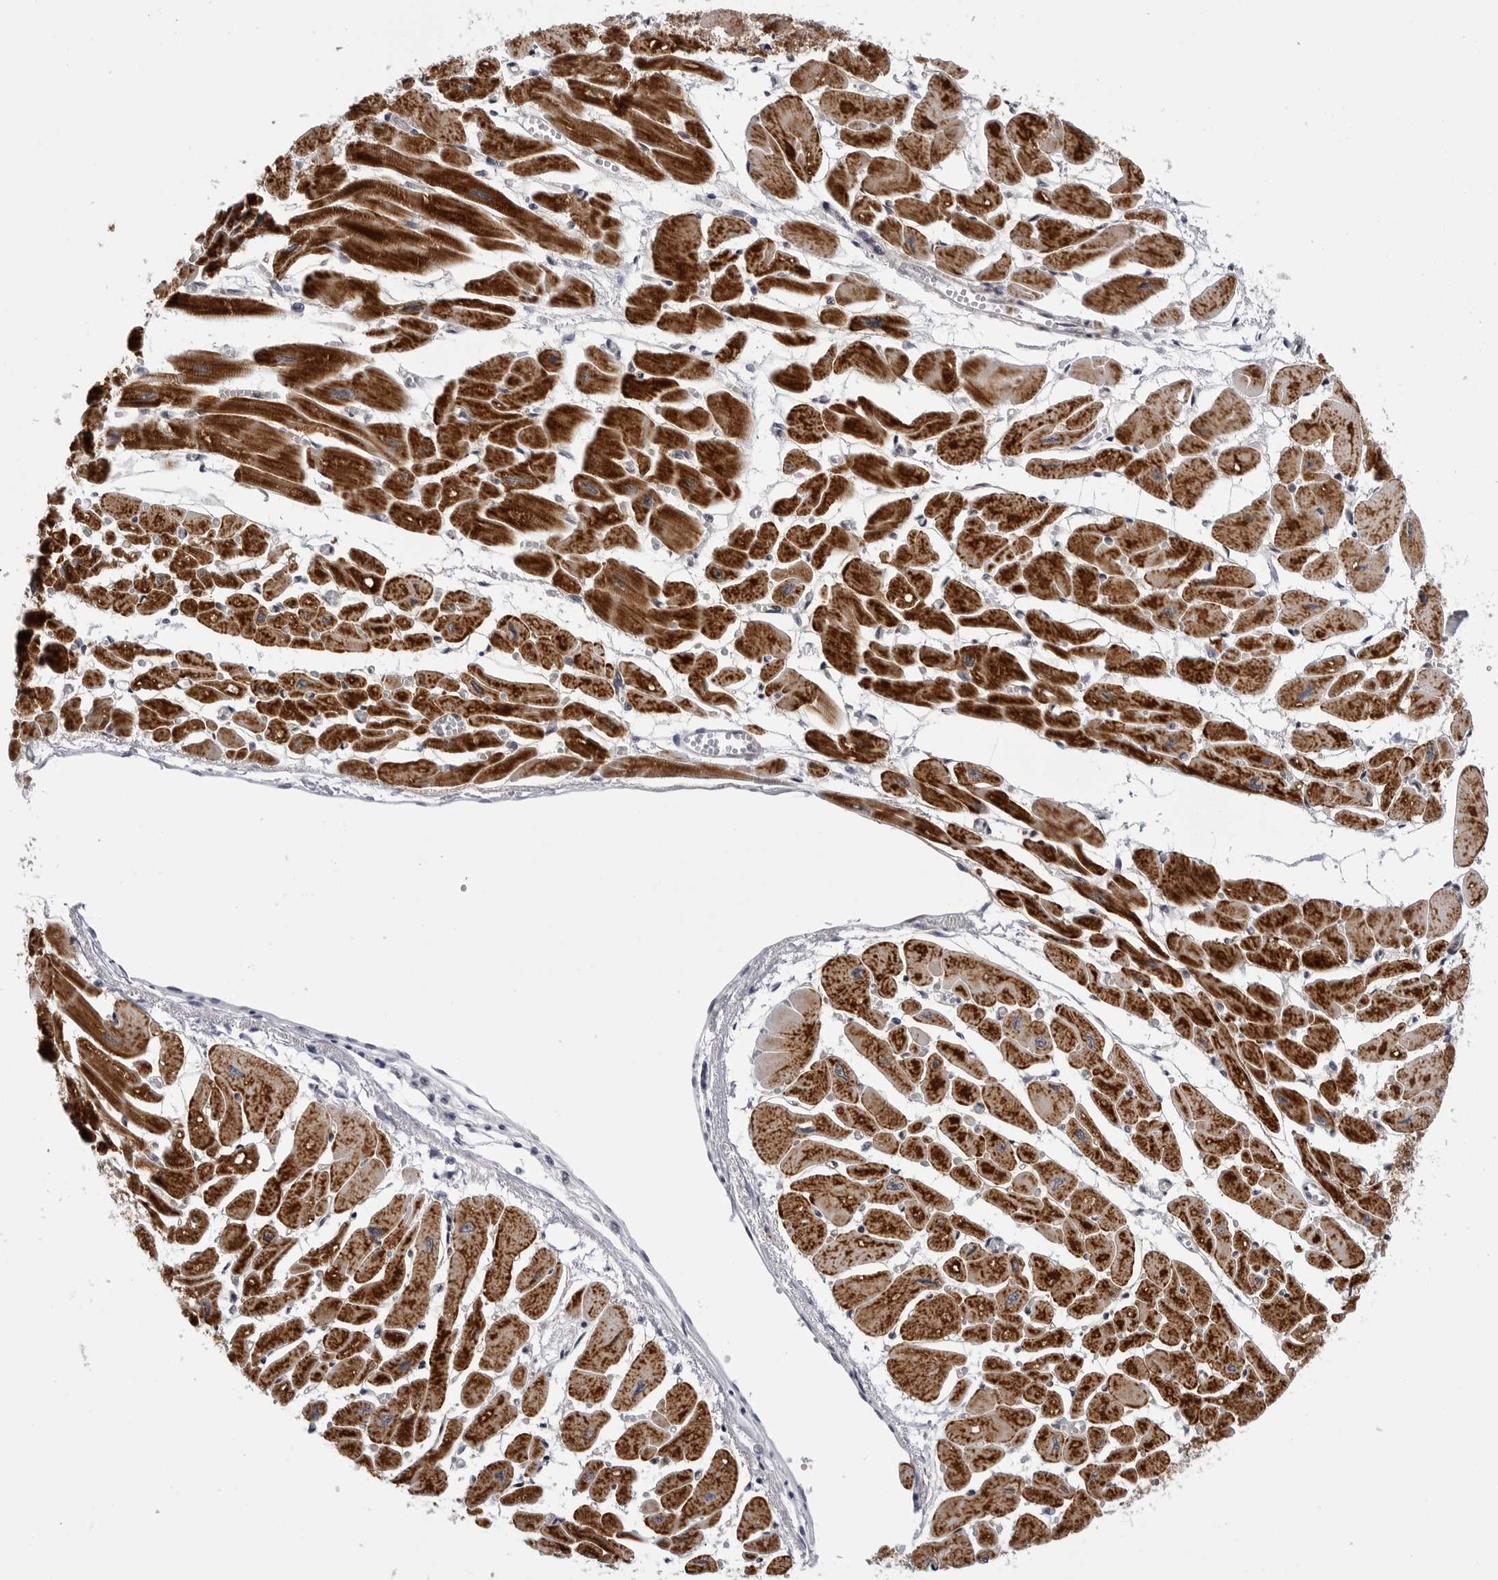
{"staining": {"intensity": "strong", "quantity": ">75%", "location": "cytoplasmic/membranous"}, "tissue": "heart muscle", "cell_type": "Cardiomyocytes", "image_type": "normal", "snomed": [{"axis": "morphology", "description": "Normal tissue, NOS"}, {"axis": "topography", "description": "Heart"}], "caption": "Immunohistochemistry staining of unremarkable heart muscle, which demonstrates high levels of strong cytoplasmic/membranous expression in about >75% of cardiomyocytes indicating strong cytoplasmic/membranous protein positivity. The staining was performed using DAB (3,3'-diaminobenzidine) (brown) for protein detection and nuclei were counterstained in hematoxylin (blue).", "gene": "CDK20", "patient": {"sex": "female", "age": 54}}